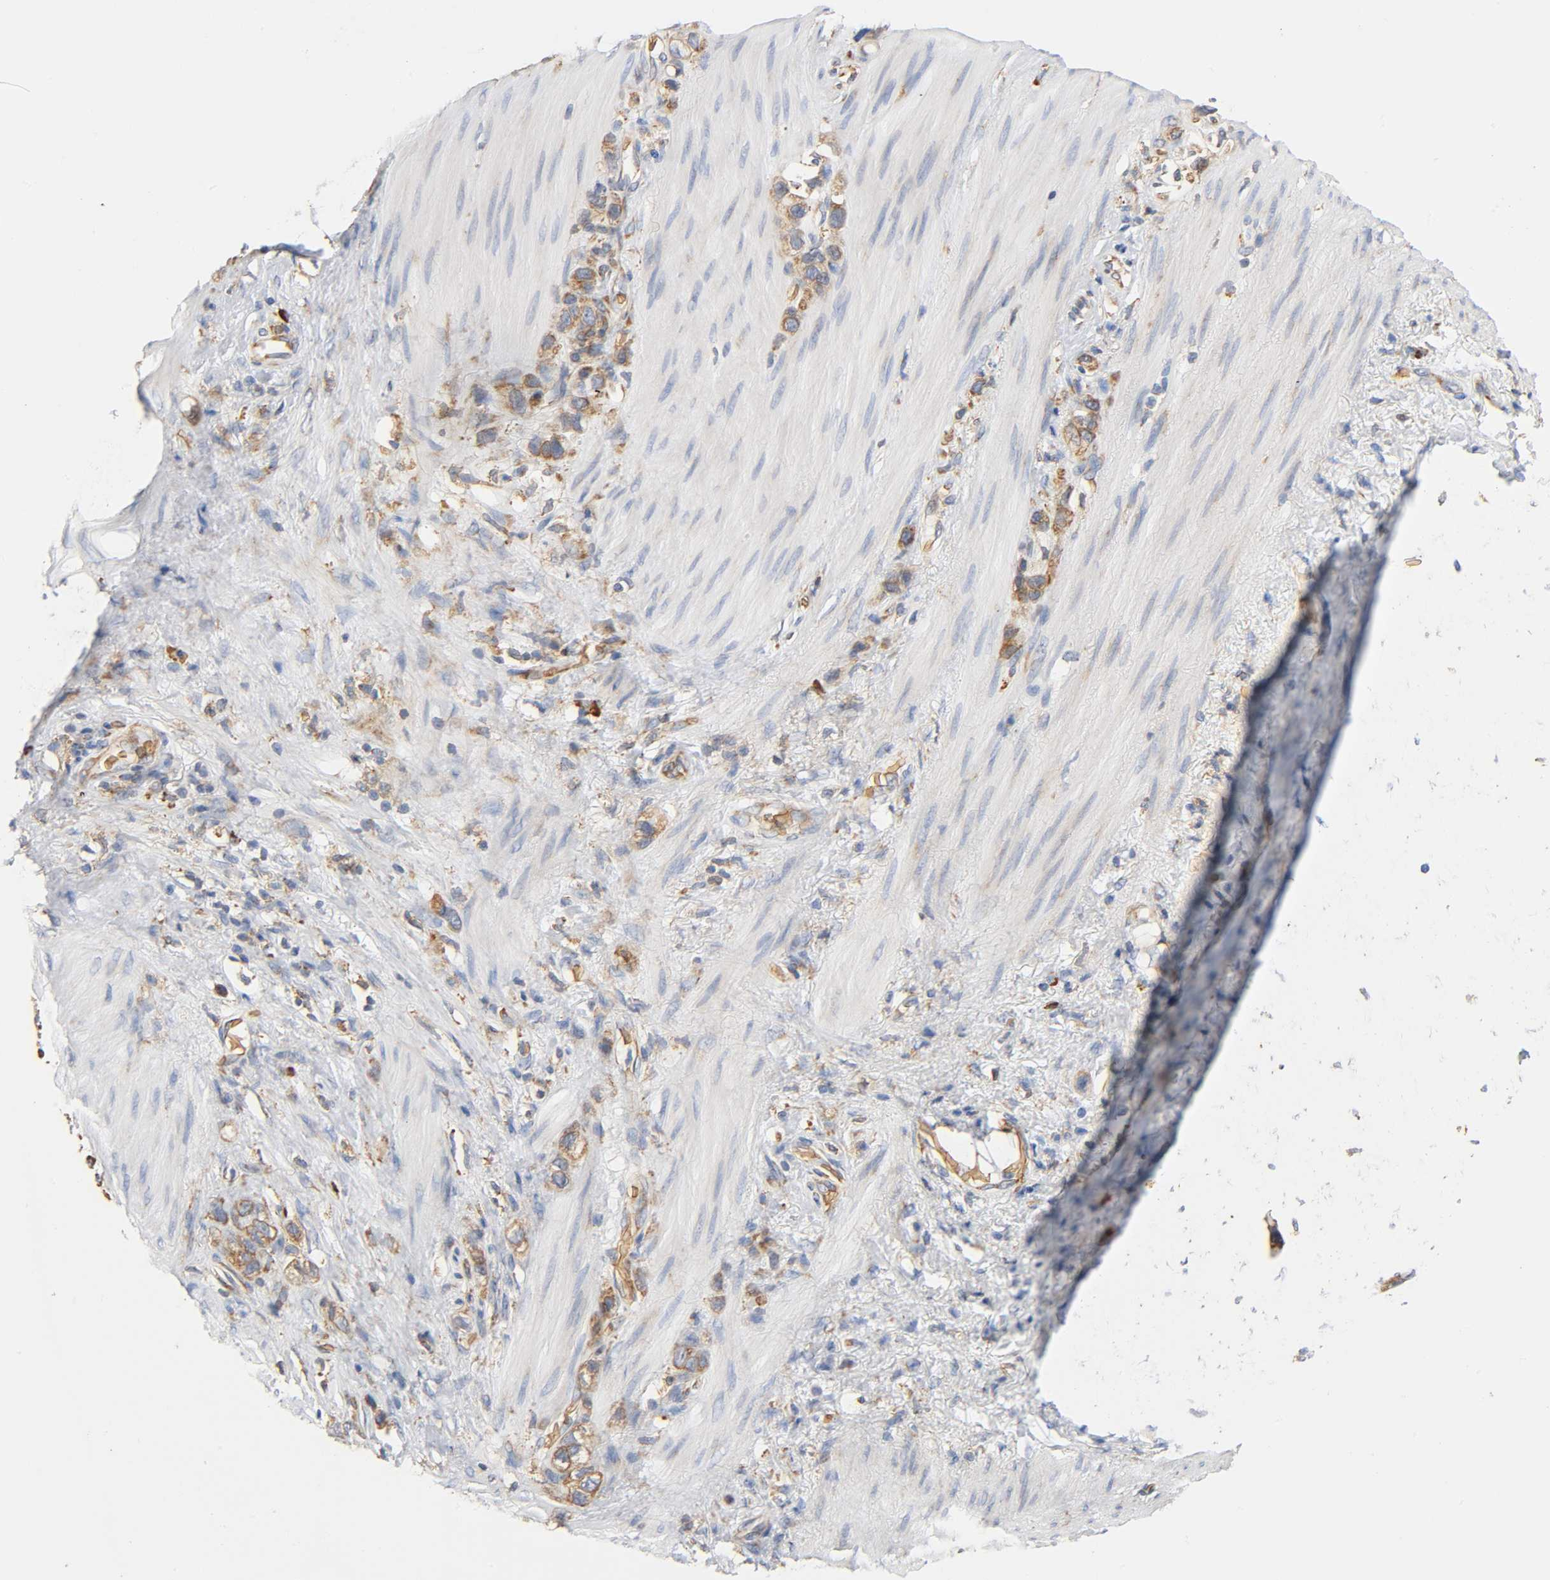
{"staining": {"intensity": "weak", "quantity": ">75%", "location": "cytoplasmic/membranous"}, "tissue": "stomach cancer", "cell_type": "Tumor cells", "image_type": "cancer", "snomed": [{"axis": "morphology", "description": "Normal tissue, NOS"}, {"axis": "morphology", "description": "Adenocarcinoma, NOS"}, {"axis": "morphology", "description": "Adenocarcinoma, High grade"}, {"axis": "topography", "description": "Stomach, upper"}, {"axis": "topography", "description": "Stomach"}], "caption": "A low amount of weak cytoplasmic/membranous positivity is present in about >75% of tumor cells in stomach high-grade adenocarcinoma tissue.", "gene": "UCKL1", "patient": {"sex": "female", "age": 65}}